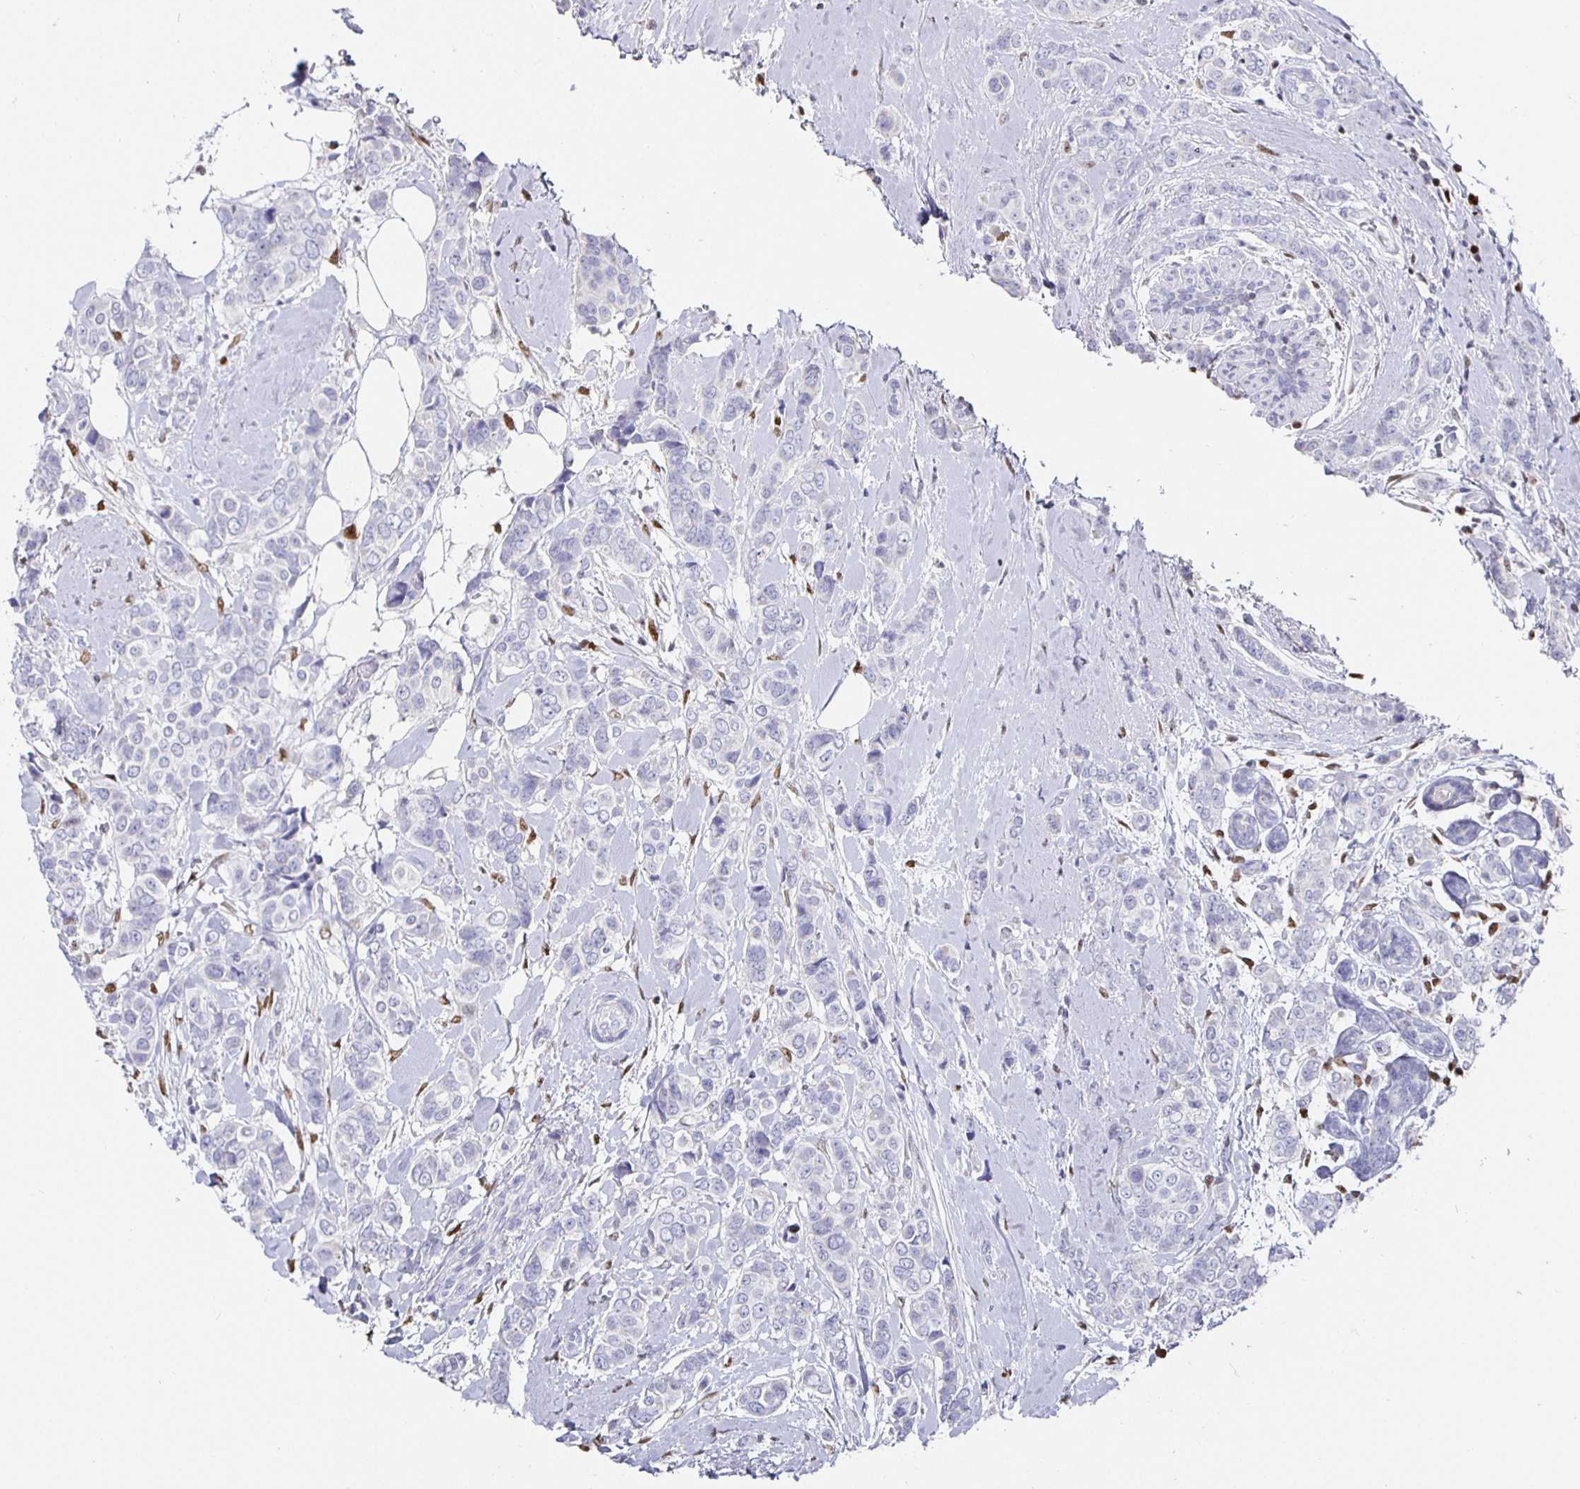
{"staining": {"intensity": "negative", "quantity": "none", "location": "none"}, "tissue": "breast cancer", "cell_type": "Tumor cells", "image_type": "cancer", "snomed": [{"axis": "morphology", "description": "Lobular carcinoma"}, {"axis": "topography", "description": "Breast"}], "caption": "Immunohistochemical staining of human lobular carcinoma (breast) shows no significant expression in tumor cells.", "gene": "RUNX2", "patient": {"sex": "female", "age": 51}}